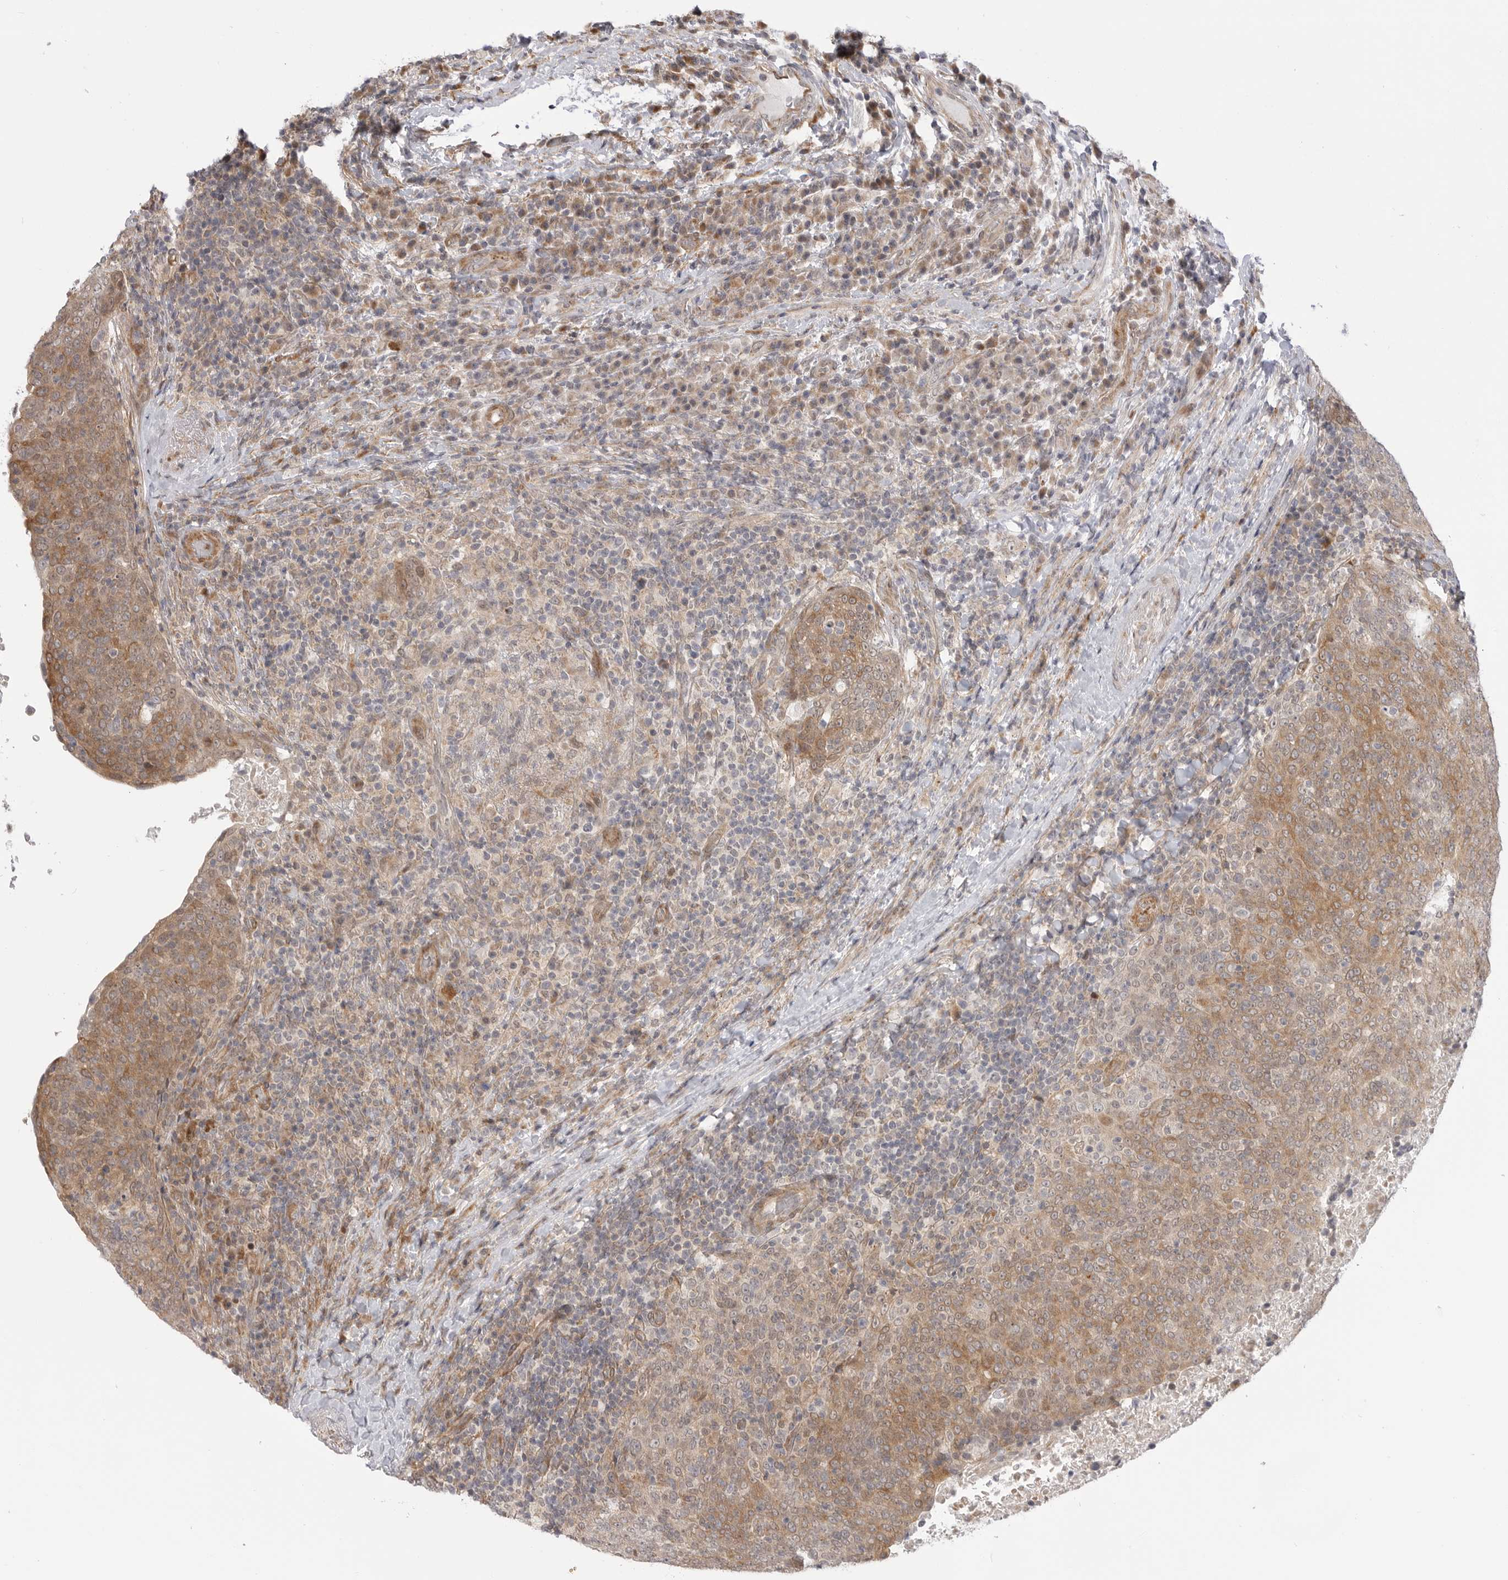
{"staining": {"intensity": "moderate", "quantity": ">75%", "location": "cytoplasmic/membranous,nuclear"}, "tissue": "head and neck cancer", "cell_type": "Tumor cells", "image_type": "cancer", "snomed": [{"axis": "morphology", "description": "Squamous cell carcinoma, NOS"}, {"axis": "morphology", "description": "Squamous cell carcinoma, metastatic, NOS"}, {"axis": "topography", "description": "Lymph node"}, {"axis": "topography", "description": "Head-Neck"}], "caption": "A medium amount of moderate cytoplasmic/membranous and nuclear positivity is present in about >75% of tumor cells in squamous cell carcinoma (head and neck) tissue. (DAB (3,3'-diaminobenzidine) = brown stain, brightfield microscopy at high magnification).", "gene": "GGT6", "patient": {"sex": "male", "age": 62}}